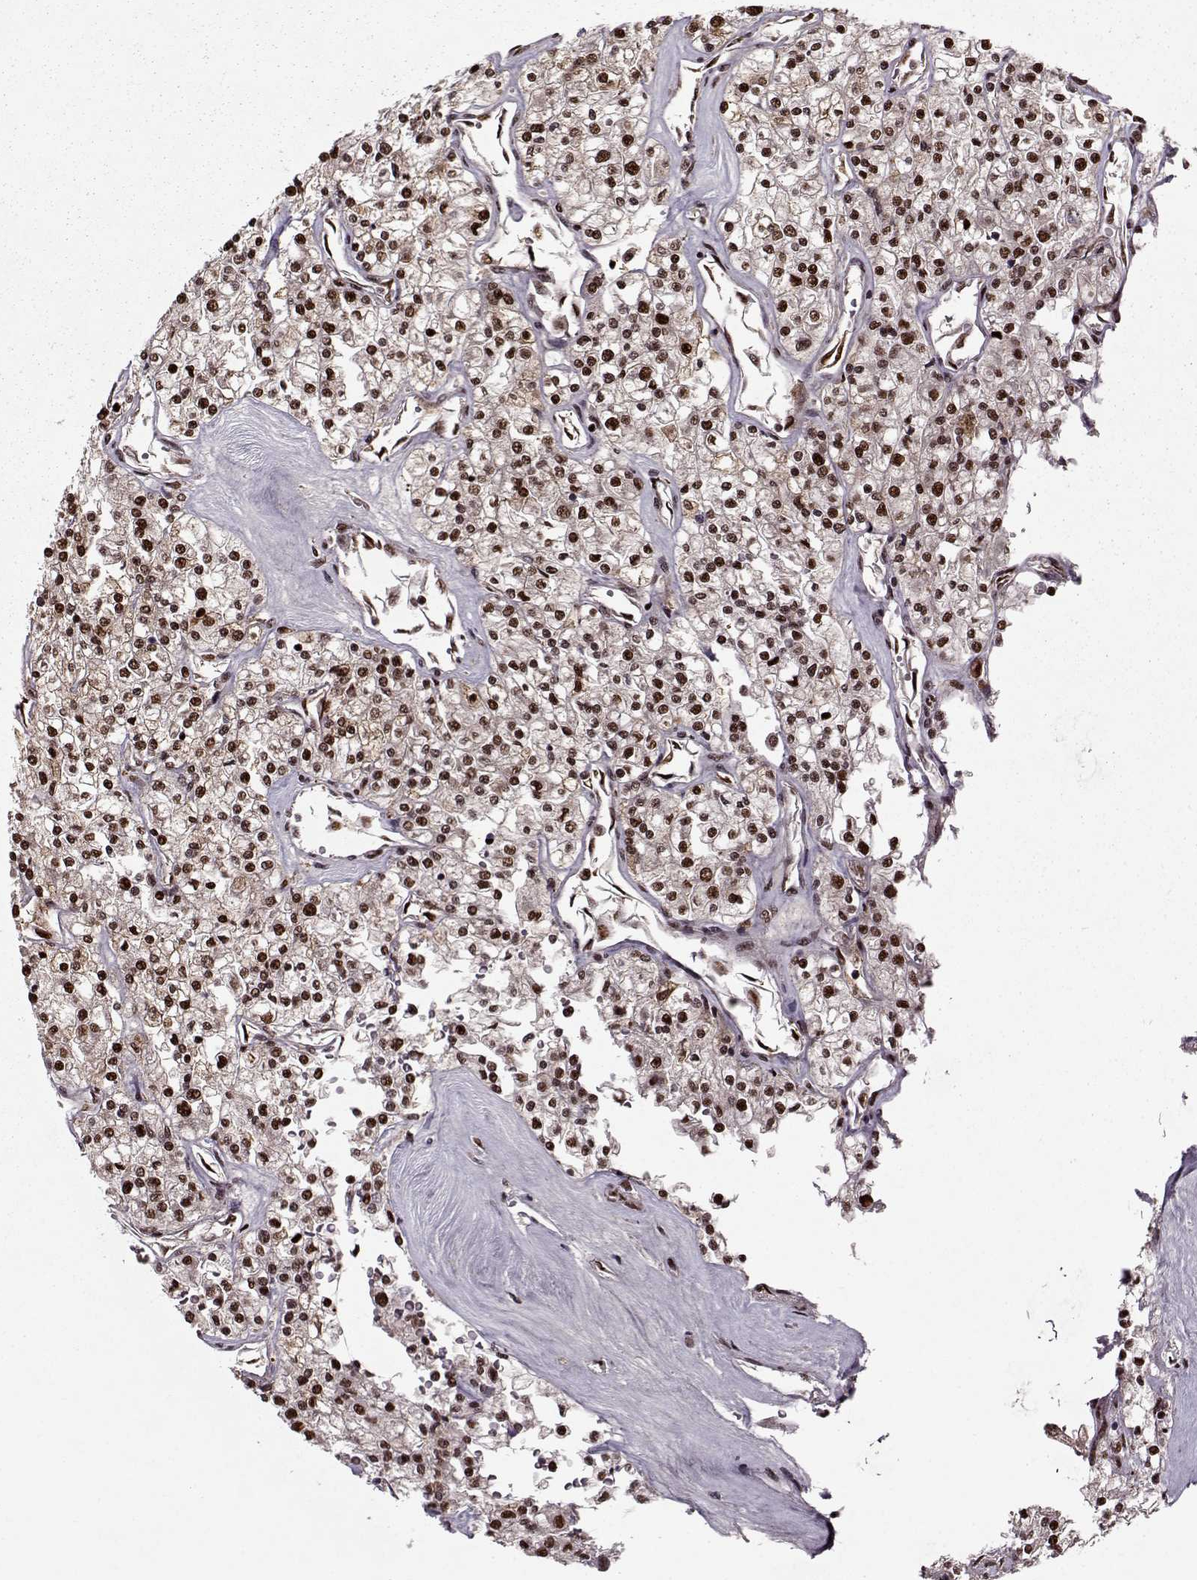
{"staining": {"intensity": "strong", "quantity": ">75%", "location": "nuclear"}, "tissue": "renal cancer", "cell_type": "Tumor cells", "image_type": "cancer", "snomed": [{"axis": "morphology", "description": "Adenocarcinoma, NOS"}, {"axis": "topography", "description": "Kidney"}], "caption": "Brown immunohistochemical staining in adenocarcinoma (renal) demonstrates strong nuclear staining in approximately >75% of tumor cells.", "gene": "PSMA7", "patient": {"sex": "male", "age": 80}}